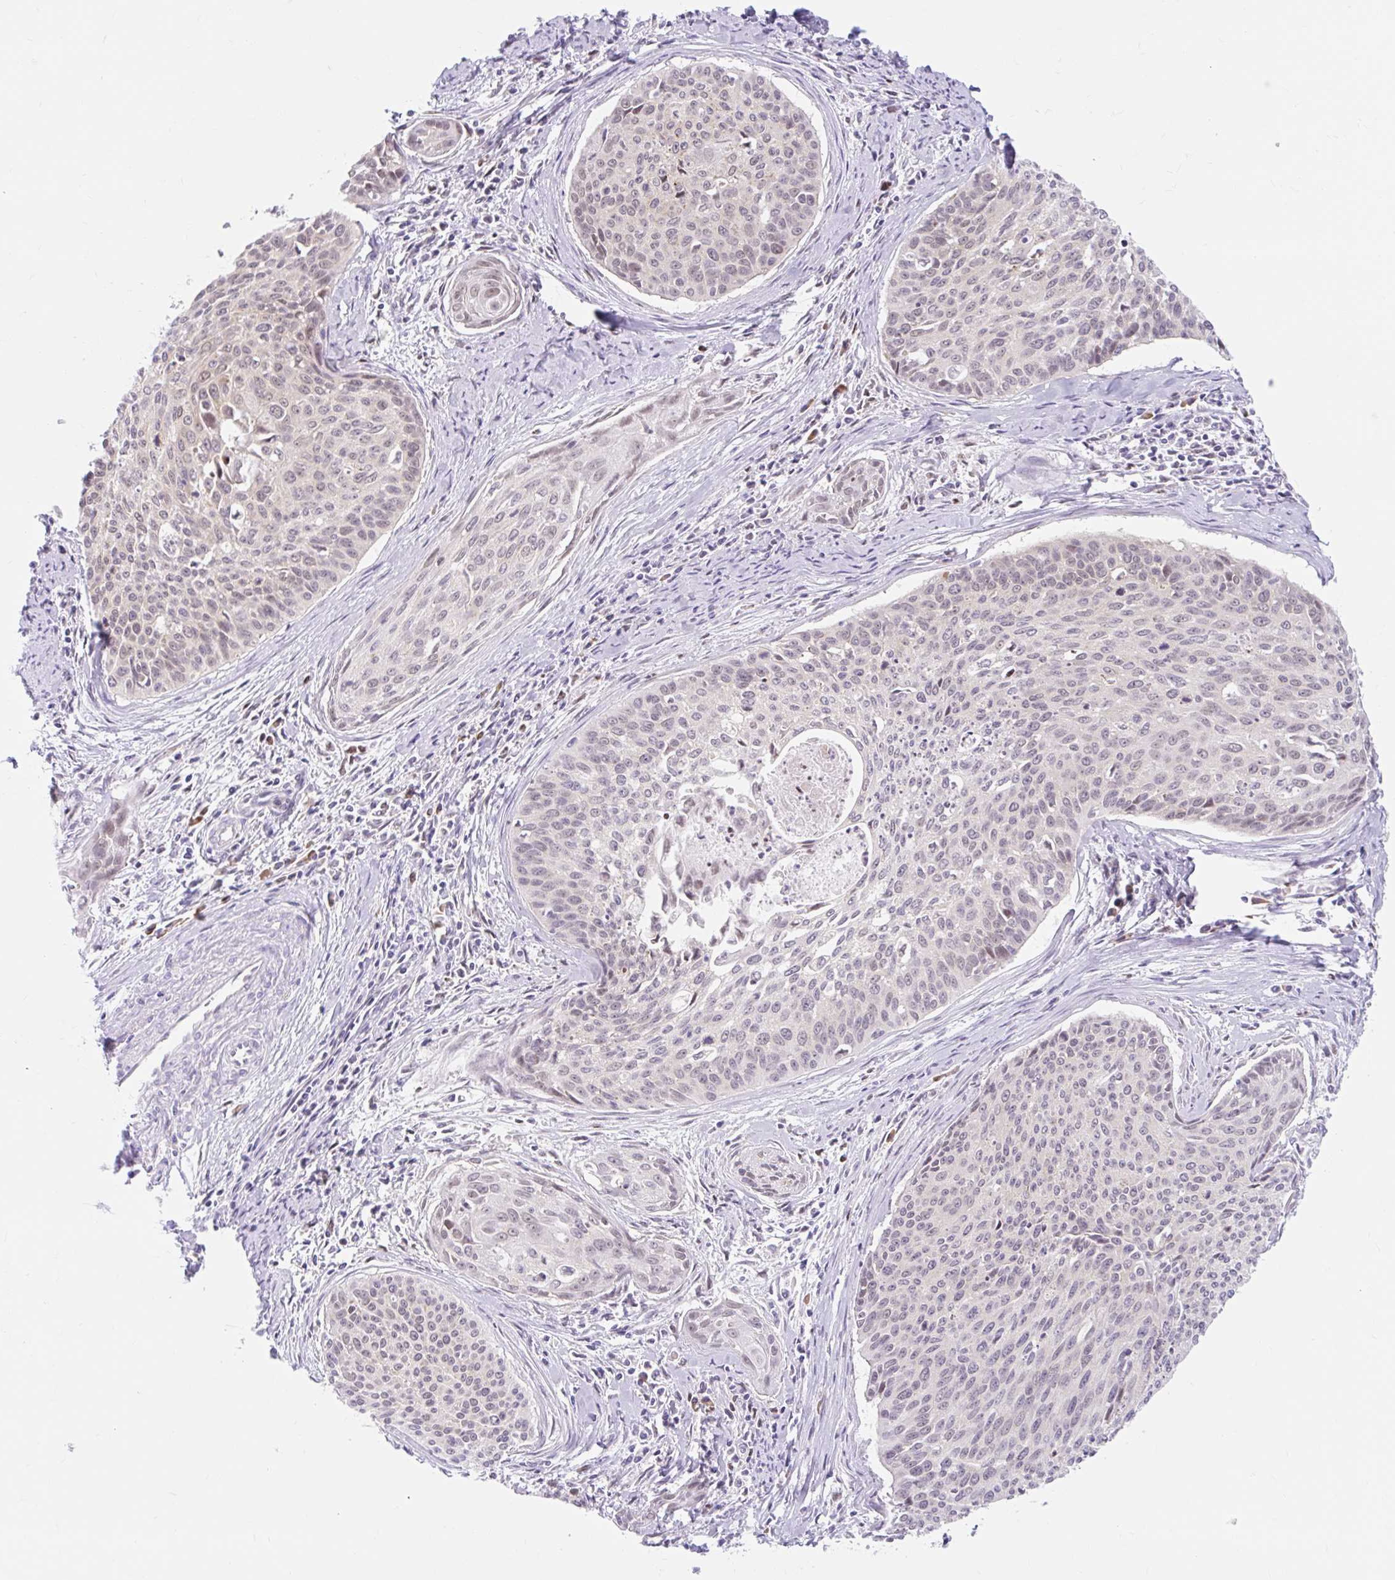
{"staining": {"intensity": "negative", "quantity": "none", "location": "none"}, "tissue": "cervical cancer", "cell_type": "Tumor cells", "image_type": "cancer", "snomed": [{"axis": "morphology", "description": "Squamous cell carcinoma, NOS"}, {"axis": "topography", "description": "Cervix"}], "caption": "This is an IHC micrograph of human cervical squamous cell carcinoma. There is no expression in tumor cells.", "gene": "SRSF10", "patient": {"sex": "female", "age": 55}}